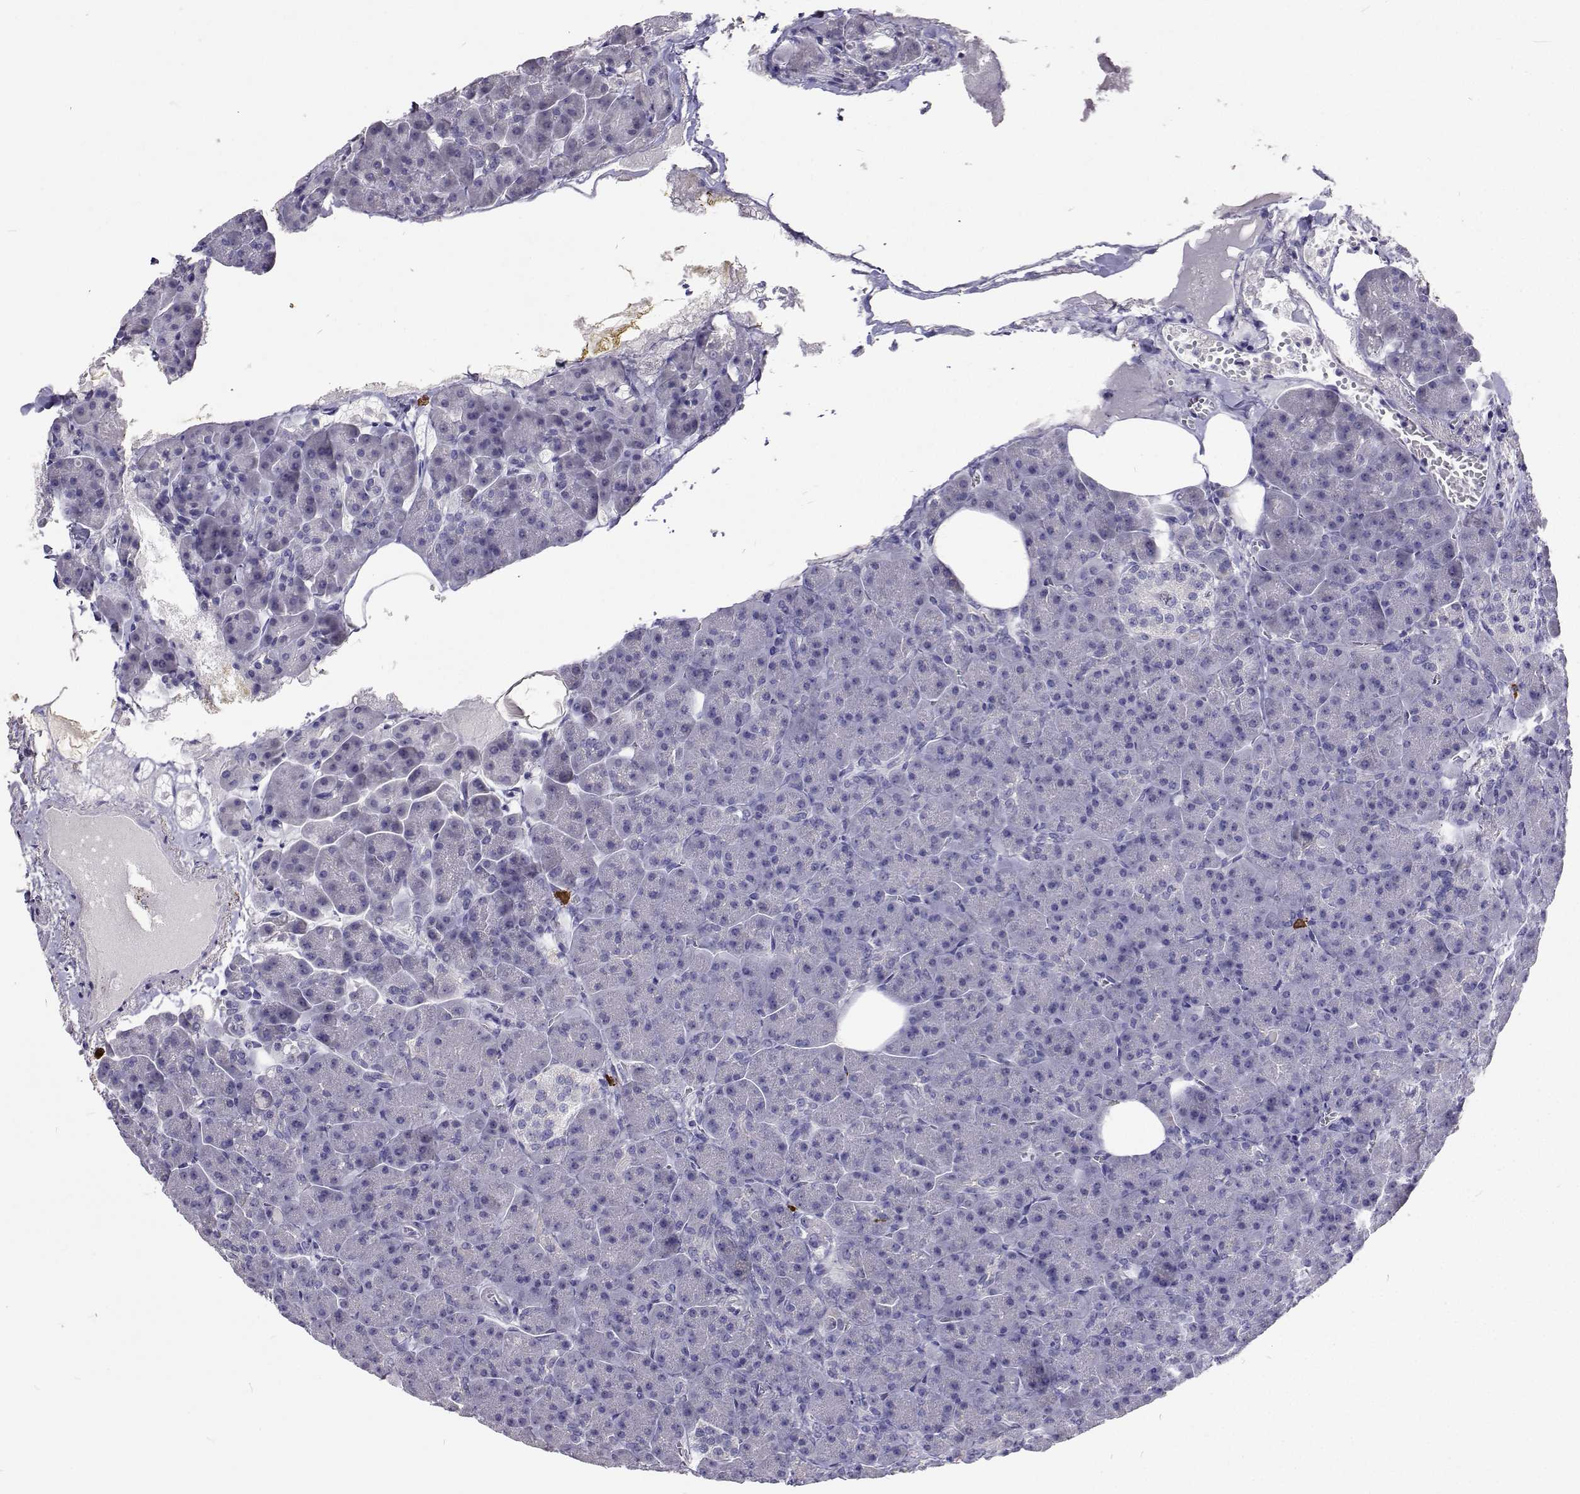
{"staining": {"intensity": "negative", "quantity": "none", "location": "none"}, "tissue": "pancreas", "cell_type": "Exocrine glandular cells", "image_type": "normal", "snomed": [{"axis": "morphology", "description": "Normal tissue, NOS"}, {"axis": "topography", "description": "Pancreas"}], "caption": "Immunohistochemical staining of normal human pancreas exhibits no significant staining in exocrine glandular cells. Brightfield microscopy of immunohistochemistry stained with DAB (brown) and hematoxylin (blue), captured at high magnification.", "gene": "CFAP44", "patient": {"sex": "female", "age": 74}}